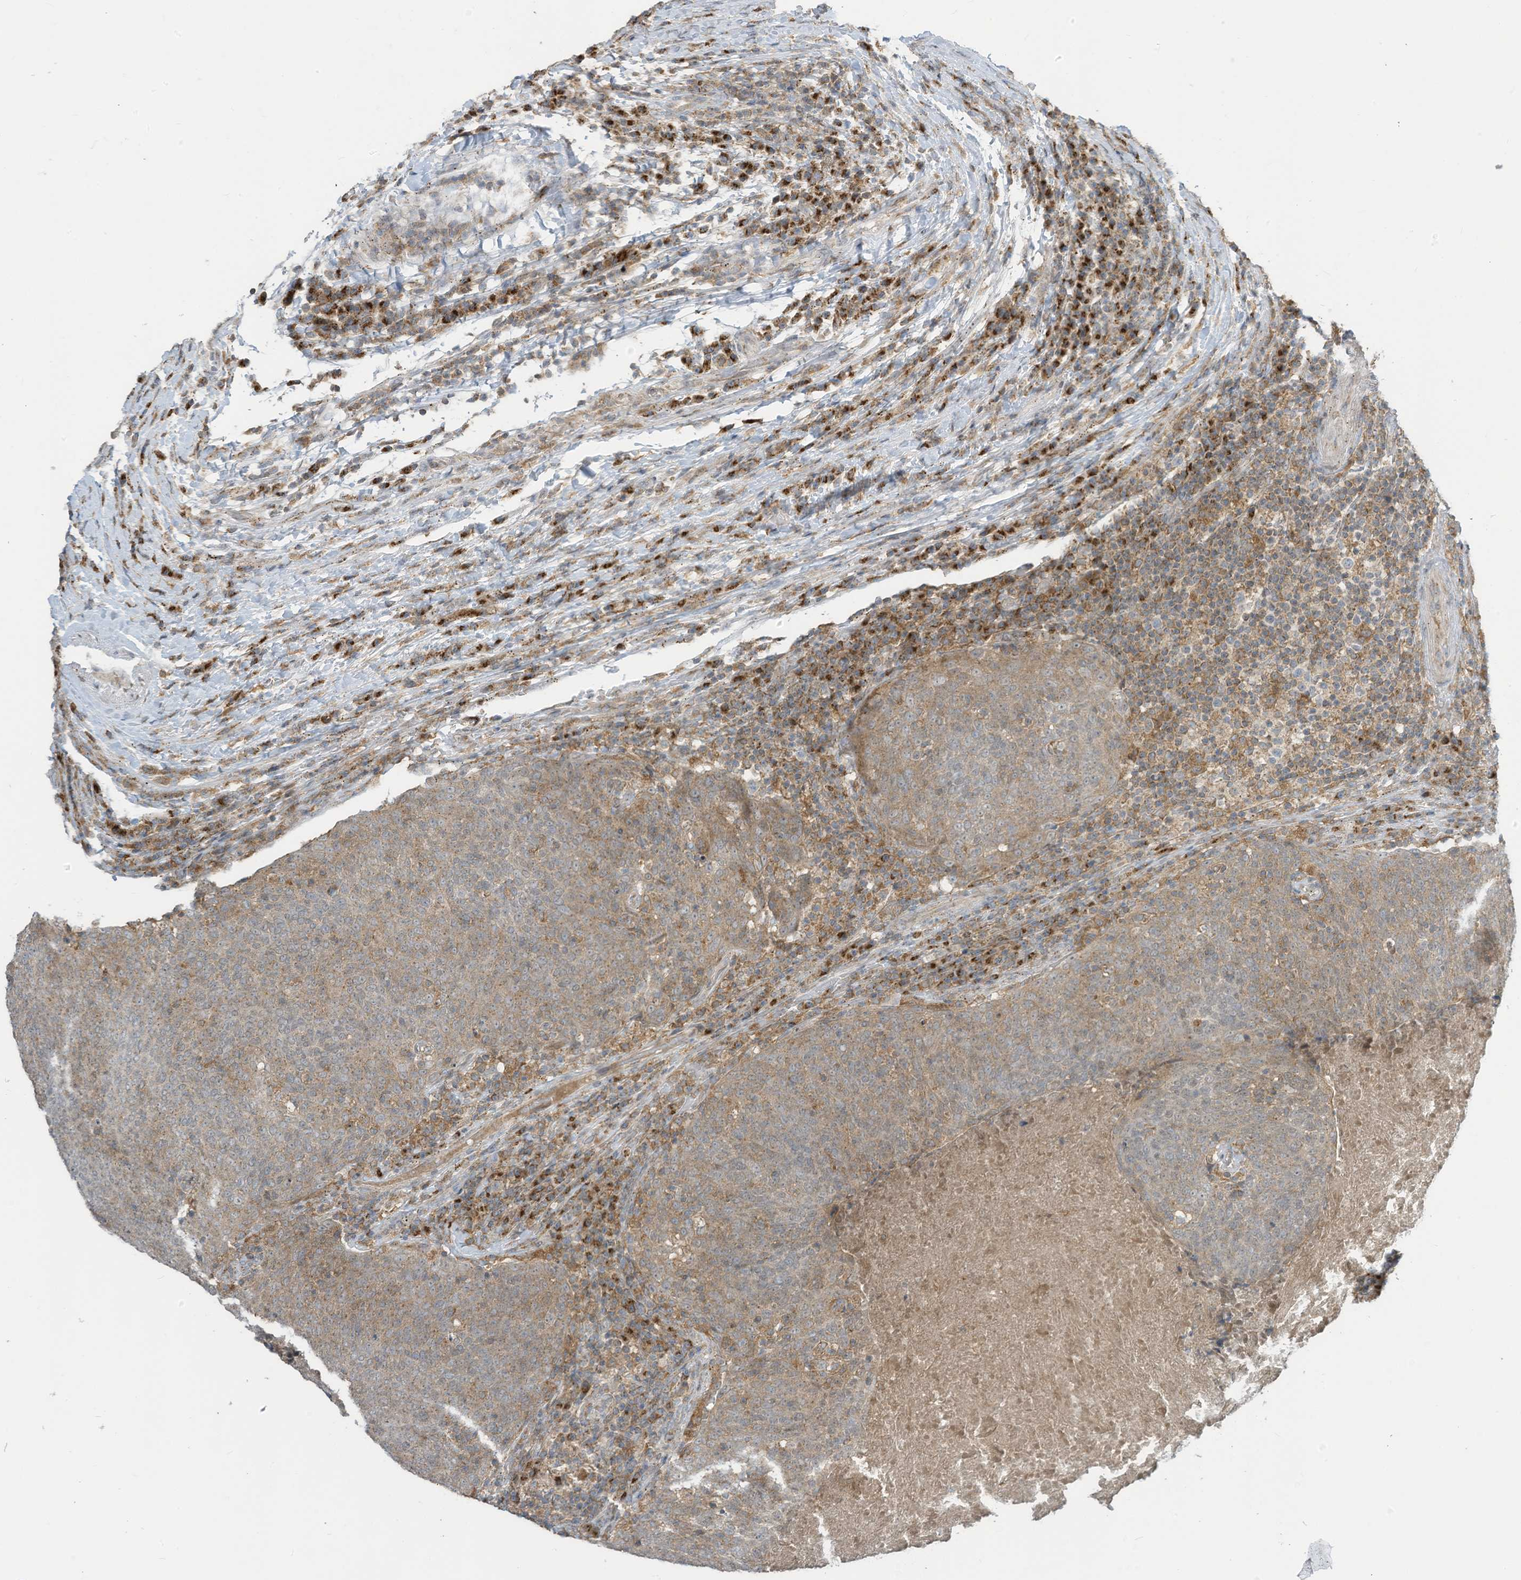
{"staining": {"intensity": "weak", "quantity": "25%-75%", "location": "cytoplasmic/membranous"}, "tissue": "head and neck cancer", "cell_type": "Tumor cells", "image_type": "cancer", "snomed": [{"axis": "morphology", "description": "Squamous cell carcinoma, NOS"}, {"axis": "morphology", "description": "Squamous cell carcinoma, metastatic, NOS"}, {"axis": "topography", "description": "Lymph node"}, {"axis": "topography", "description": "Head-Neck"}], "caption": "Head and neck cancer tissue shows weak cytoplasmic/membranous positivity in about 25%-75% of tumor cells, visualized by immunohistochemistry.", "gene": "PARVG", "patient": {"sex": "male", "age": 62}}